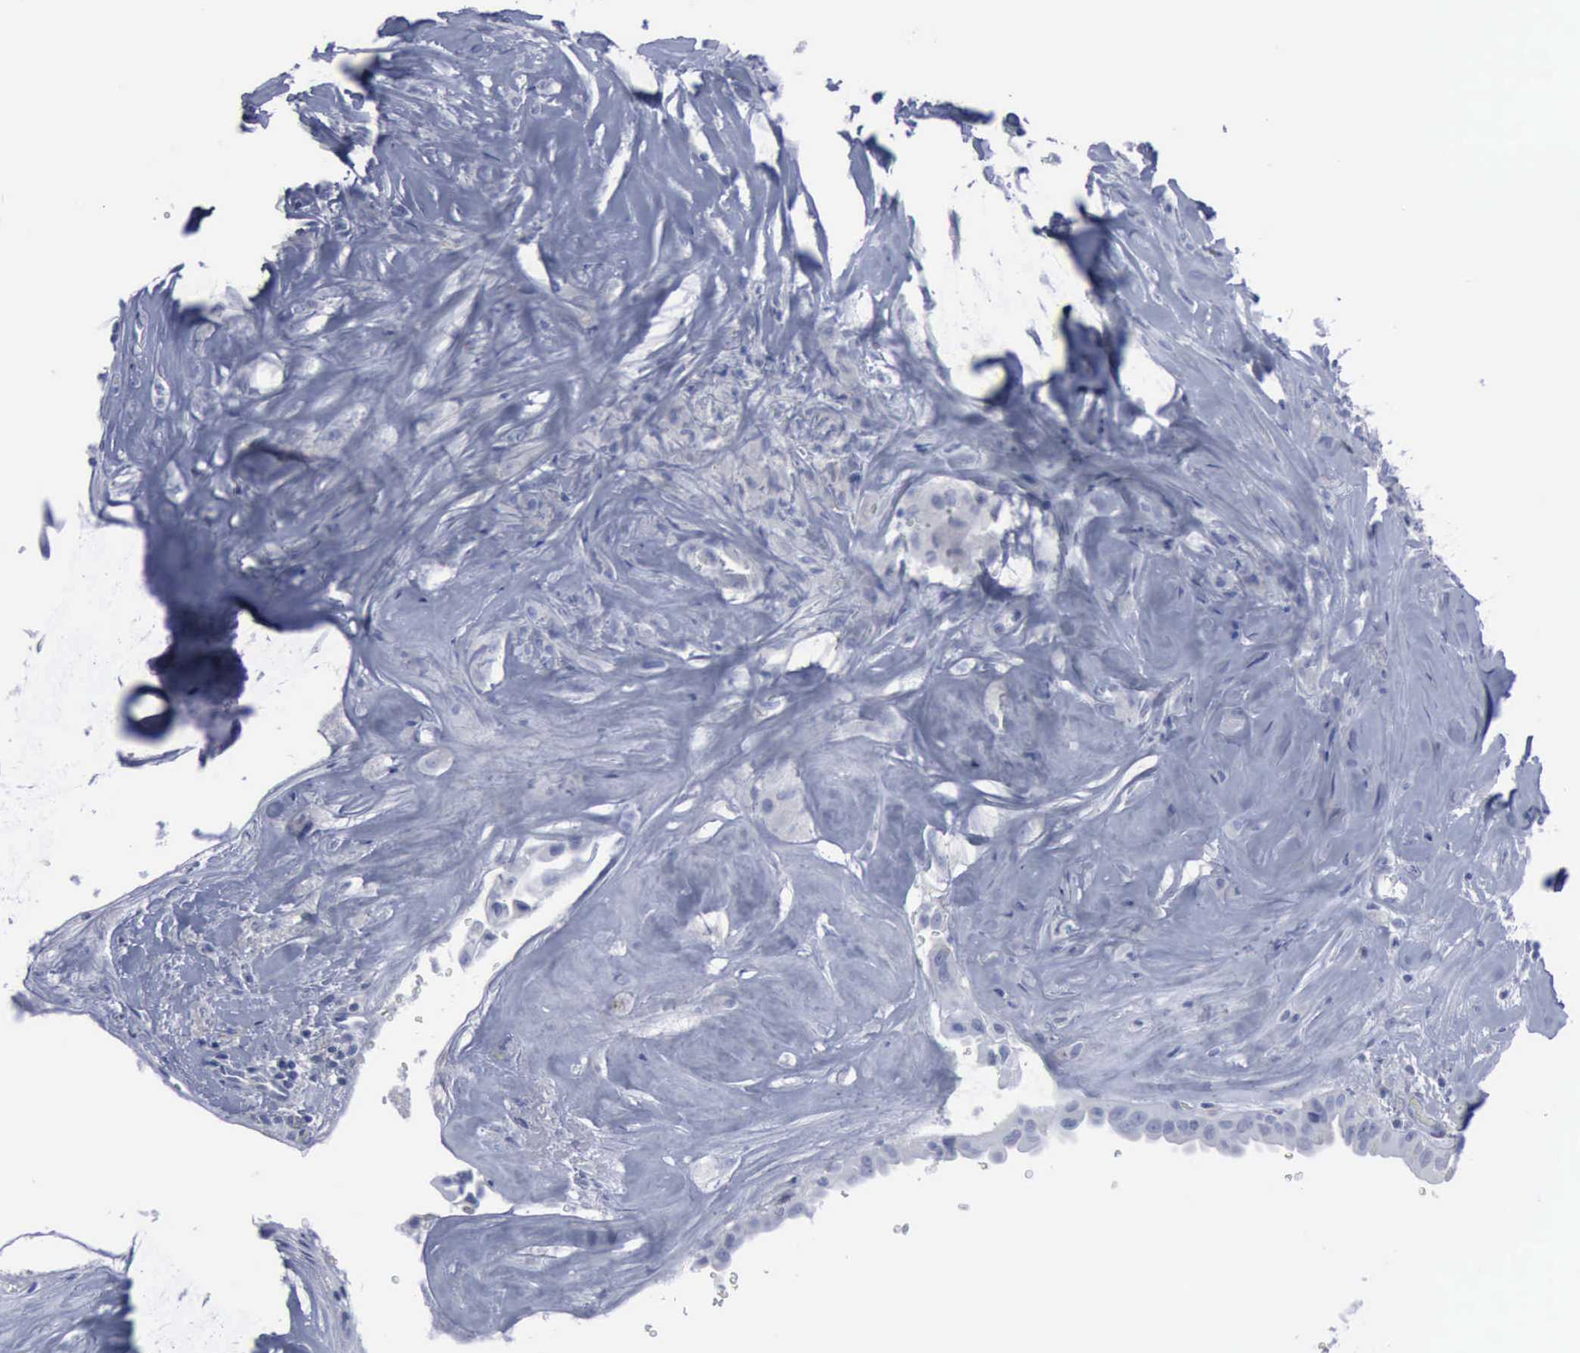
{"staining": {"intensity": "negative", "quantity": "none", "location": "none"}, "tissue": "thyroid cancer", "cell_type": "Tumor cells", "image_type": "cancer", "snomed": [{"axis": "morphology", "description": "Papillary adenocarcinoma, NOS"}, {"axis": "topography", "description": "Thyroid gland"}], "caption": "Tumor cells are negative for brown protein staining in thyroid cancer (papillary adenocarcinoma). Brightfield microscopy of immunohistochemistry stained with DAB (3,3'-diaminobenzidine) (brown) and hematoxylin (blue), captured at high magnification.", "gene": "VCAM1", "patient": {"sex": "male", "age": 87}}